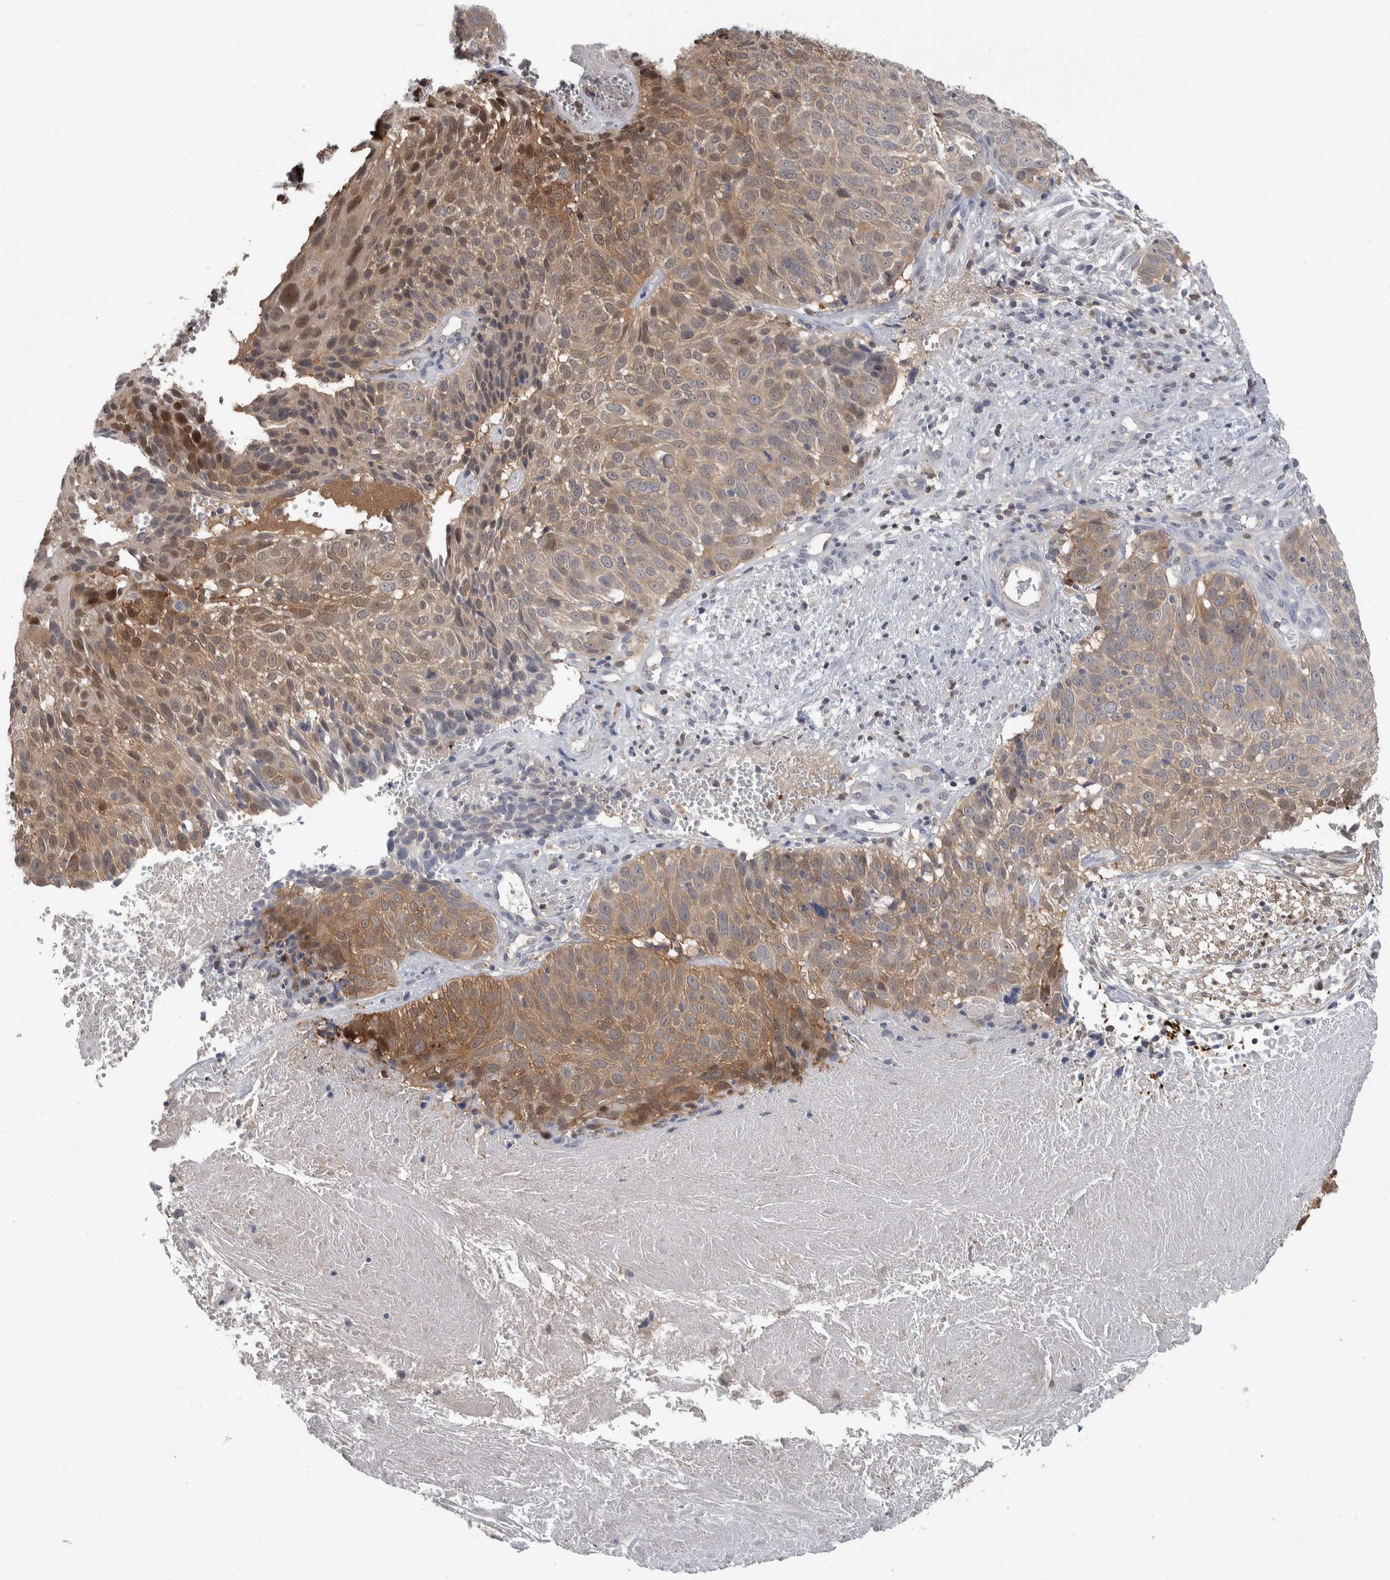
{"staining": {"intensity": "moderate", "quantity": ">75%", "location": "cytoplasmic/membranous,nuclear"}, "tissue": "cervical cancer", "cell_type": "Tumor cells", "image_type": "cancer", "snomed": [{"axis": "morphology", "description": "Squamous cell carcinoma, NOS"}, {"axis": "topography", "description": "Cervix"}], "caption": "Cervical cancer stained with DAB (3,3'-diaminobenzidine) immunohistochemistry (IHC) exhibits medium levels of moderate cytoplasmic/membranous and nuclear expression in about >75% of tumor cells.", "gene": "HTATIP2", "patient": {"sex": "female", "age": 74}}